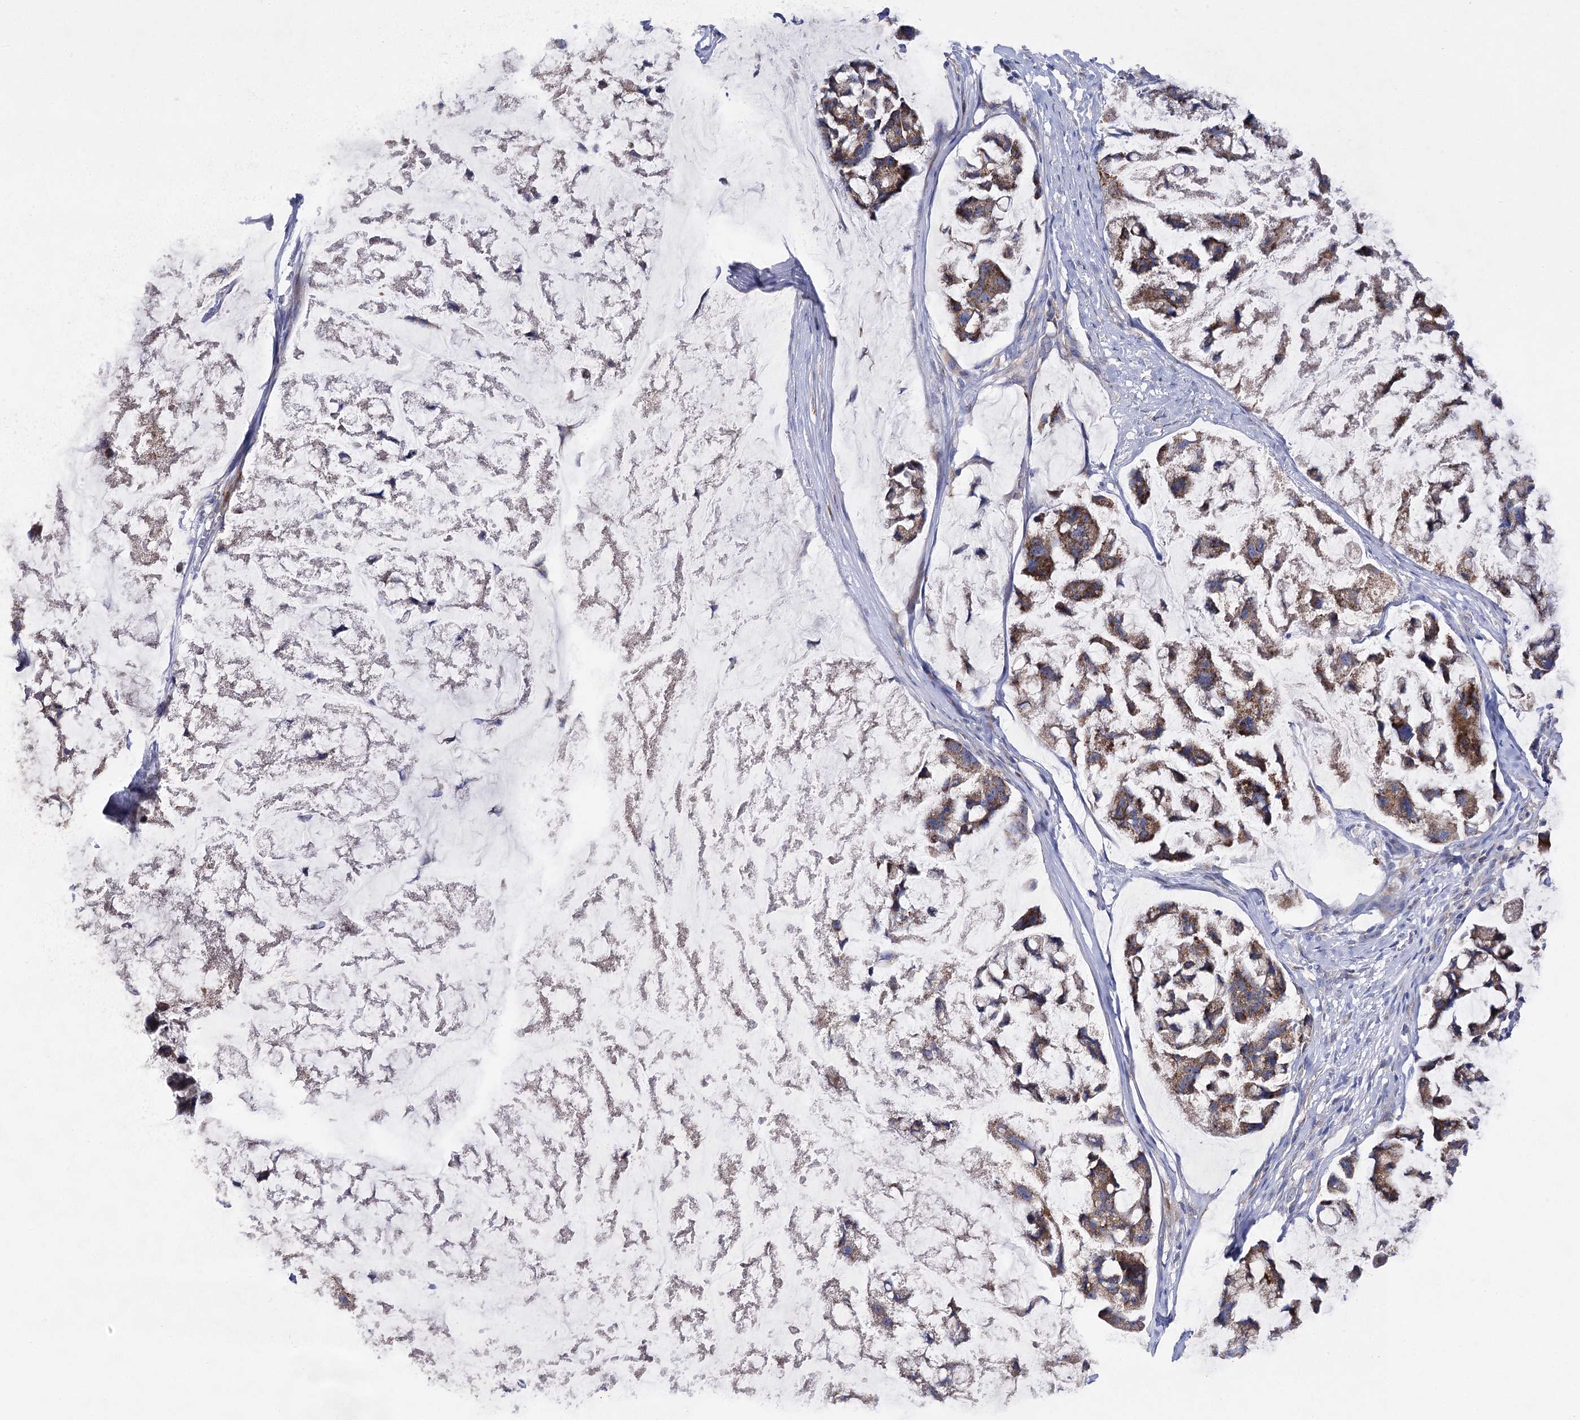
{"staining": {"intensity": "moderate", "quantity": ">75%", "location": "cytoplasmic/membranous"}, "tissue": "stomach cancer", "cell_type": "Tumor cells", "image_type": "cancer", "snomed": [{"axis": "morphology", "description": "Adenocarcinoma, NOS"}, {"axis": "topography", "description": "Stomach, lower"}], "caption": "This micrograph reveals IHC staining of stomach cancer (adenocarcinoma), with medium moderate cytoplasmic/membranous expression in approximately >75% of tumor cells.", "gene": "COX15", "patient": {"sex": "male", "age": 67}}